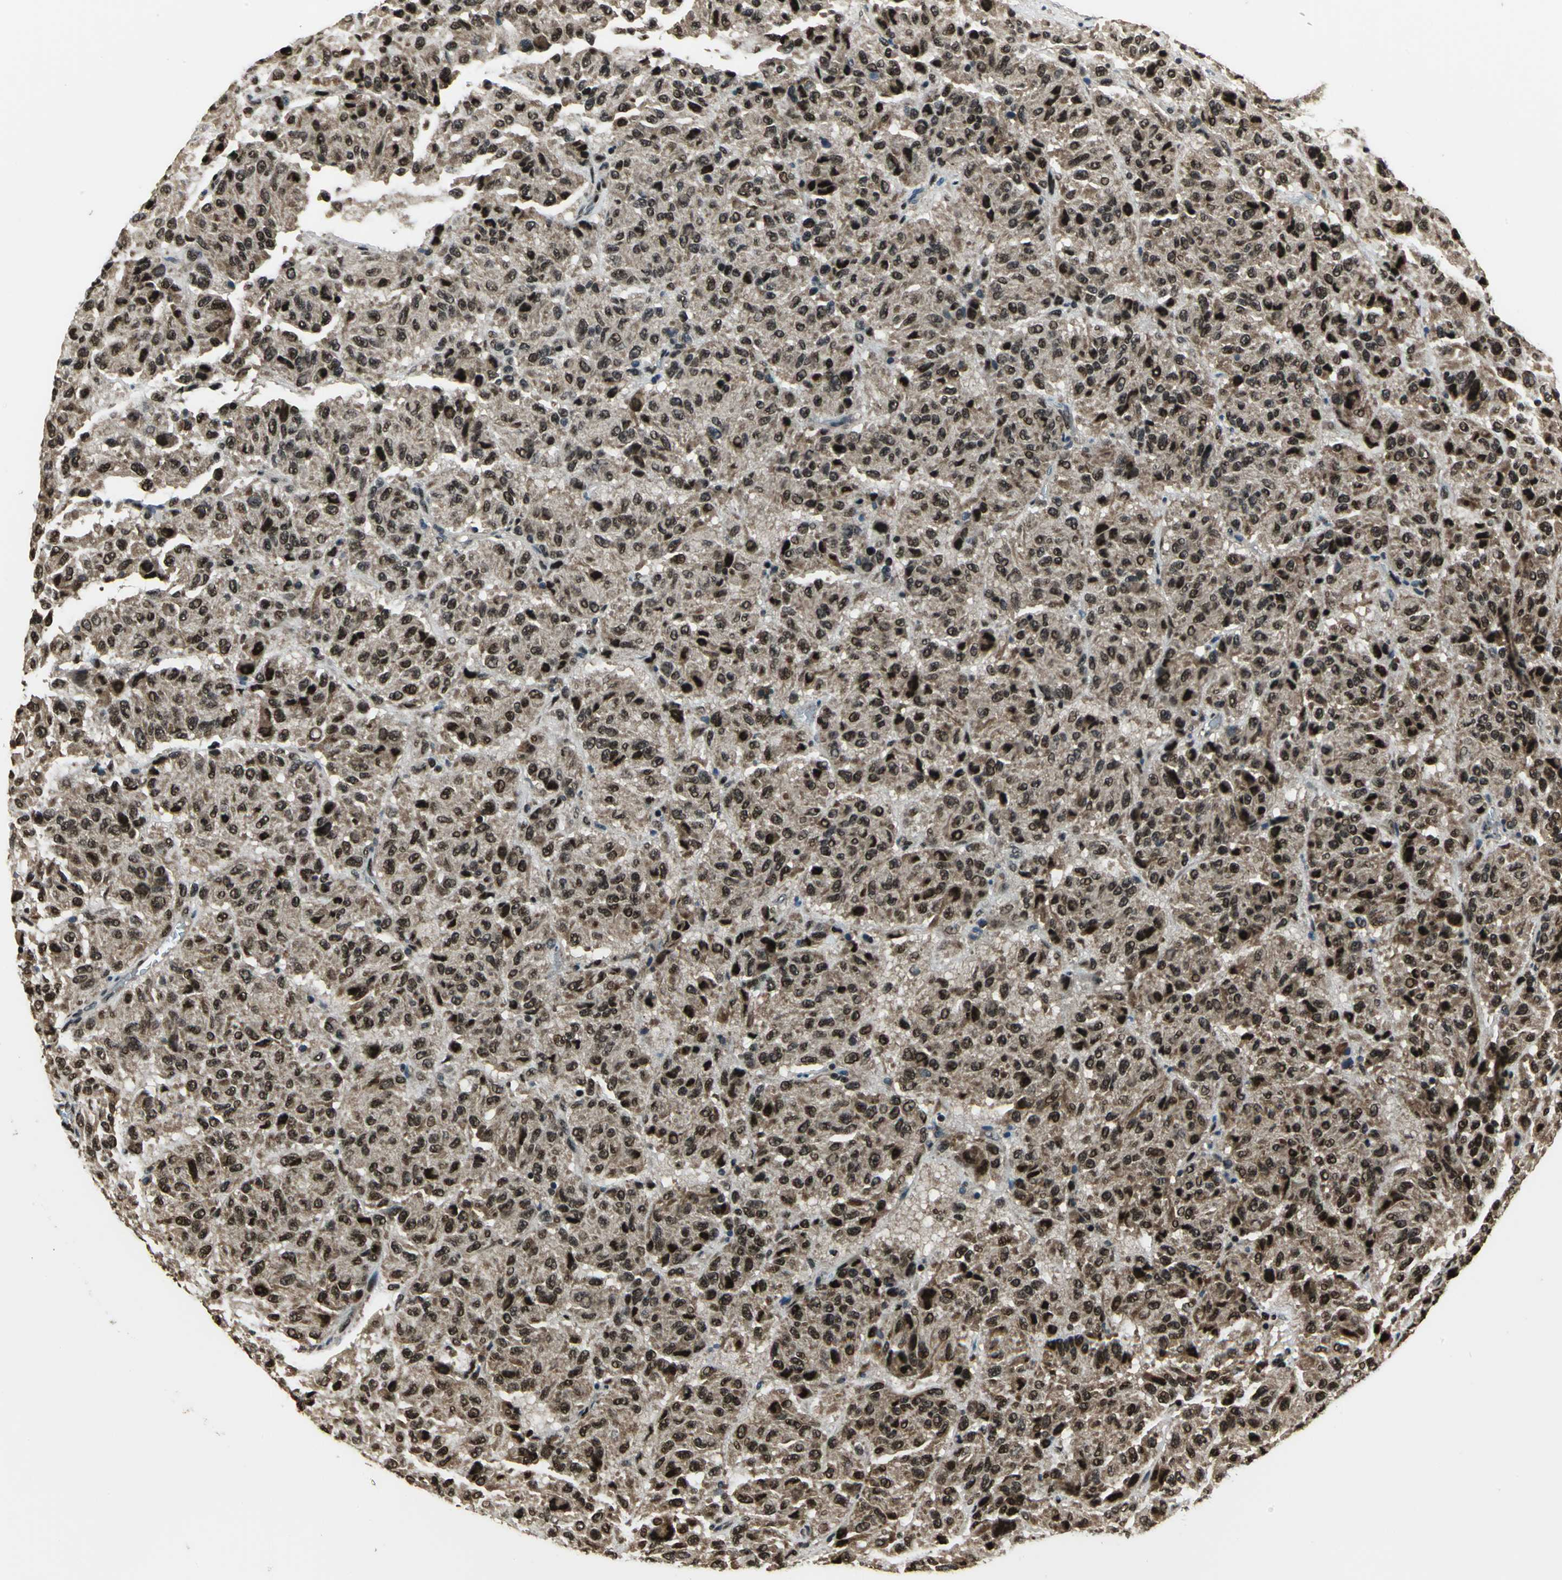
{"staining": {"intensity": "moderate", "quantity": ">75%", "location": "nuclear"}, "tissue": "melanoma", "cell_type": "Tumor cells", "image_type": "cancer", "snomed": [{"axis": "morphology", "description": "Malignant melanoma, Metastatic site"}, {"axis": "topography", "description": "Lung"}], "caption": "Protein staining of malignant melanoma (metastatic site) tissue displays moderate nuclear staining in approximately >75% of tumor cells.", "gene": "MIS18BP1", "patient": {"sex": "male", "age": 64}}